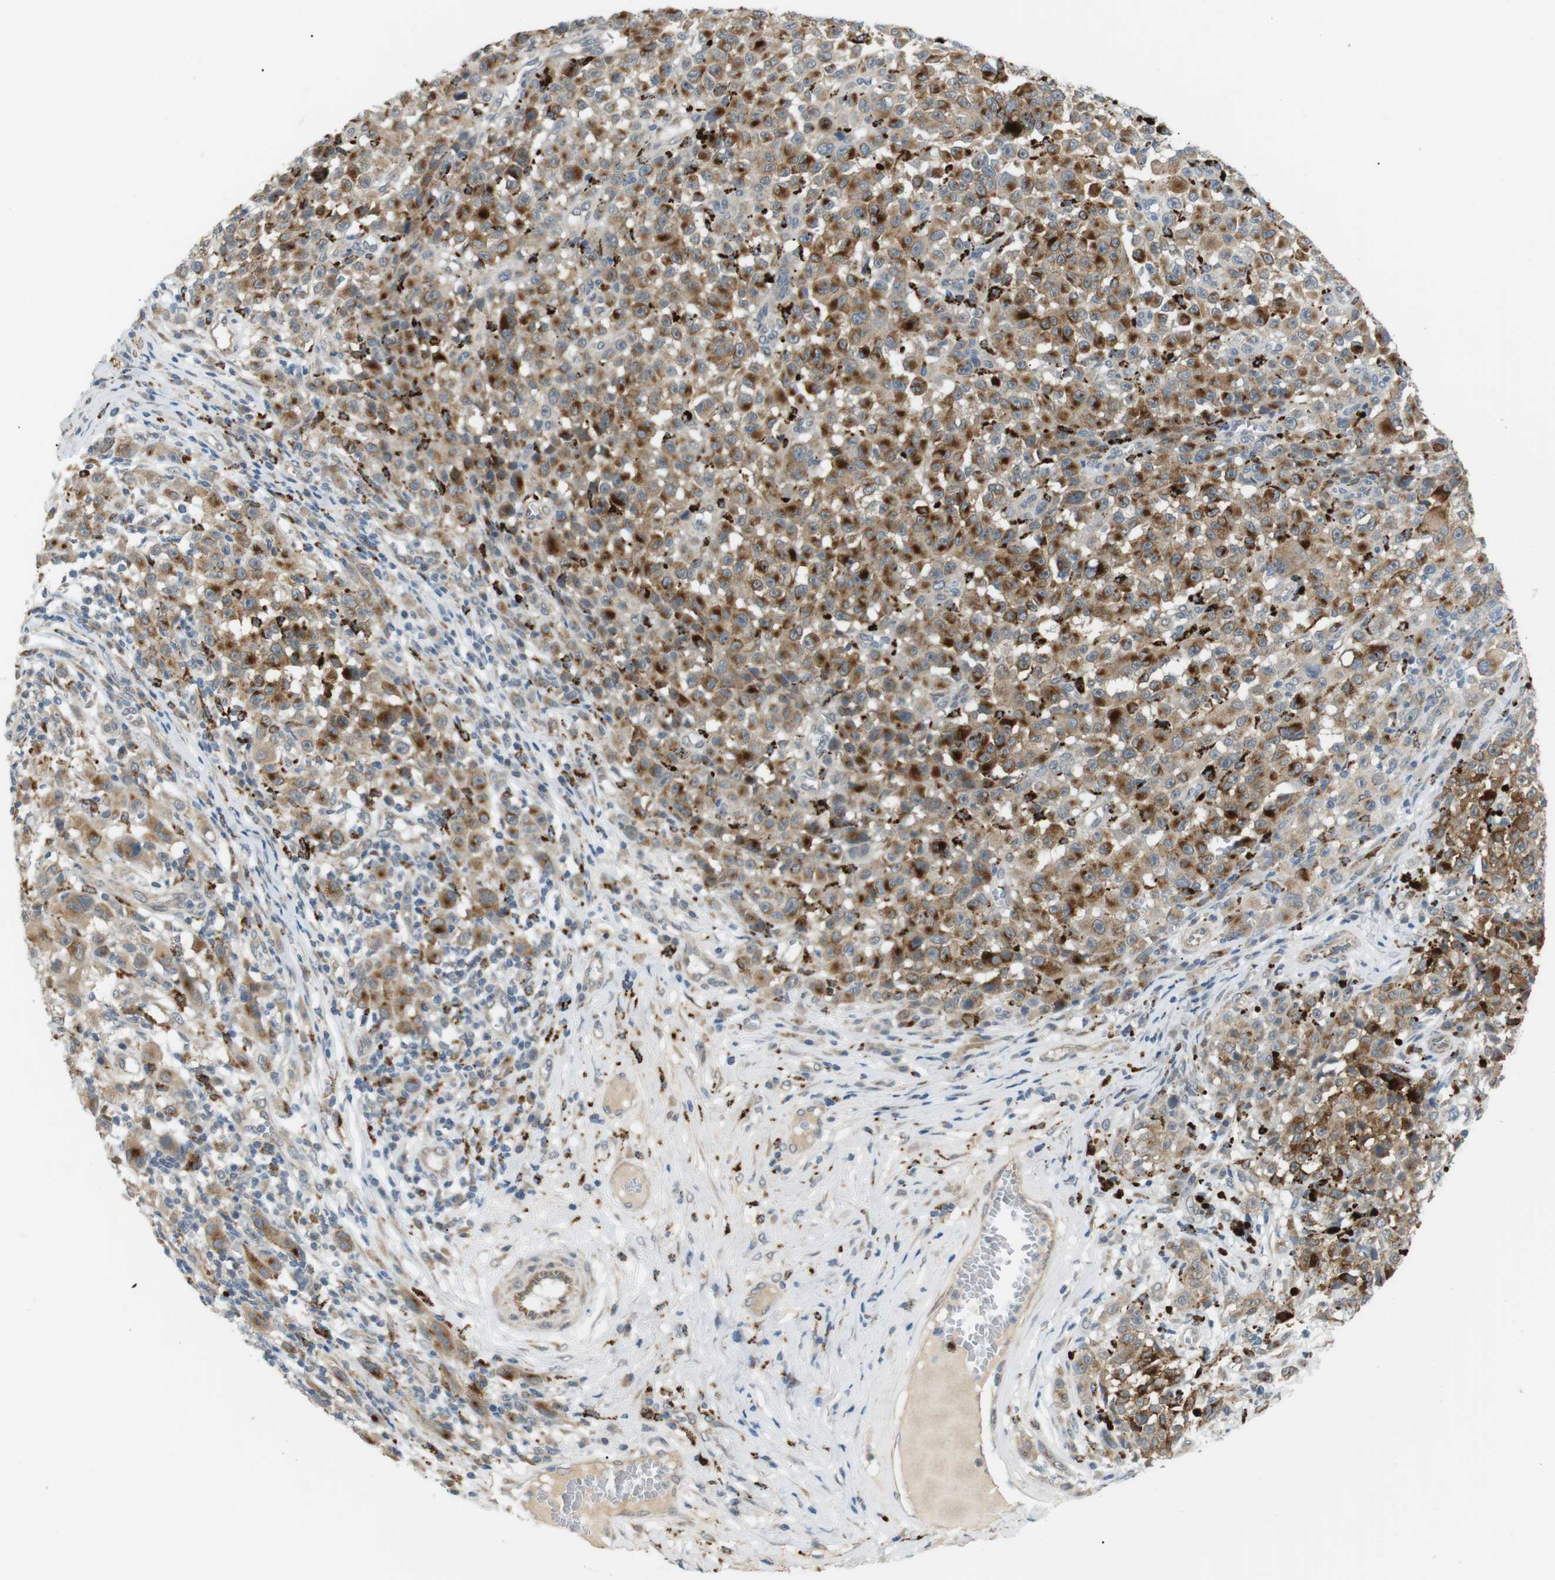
{"staining": {"intensity": "moderate", "quantity": "25%-75%", "location": "cytoplasmic/membranous"}, "tissue": "melanoma", "cell_type": "Tumor cells", "image_type": "cancer", "snomed": [{"axis": "morphology", "description": "Malignant melanoma, NOS"}, {"axis": "topography", "description": "Skin"}], "caption": "Protein expression analysis of human melanoma reveals moderate cytoplasmic/membranous positivity in approximately 25%-75% of tumor cells.", "gene": "B4GALNT2", "patient": {"sex": "female", "age": 82}}